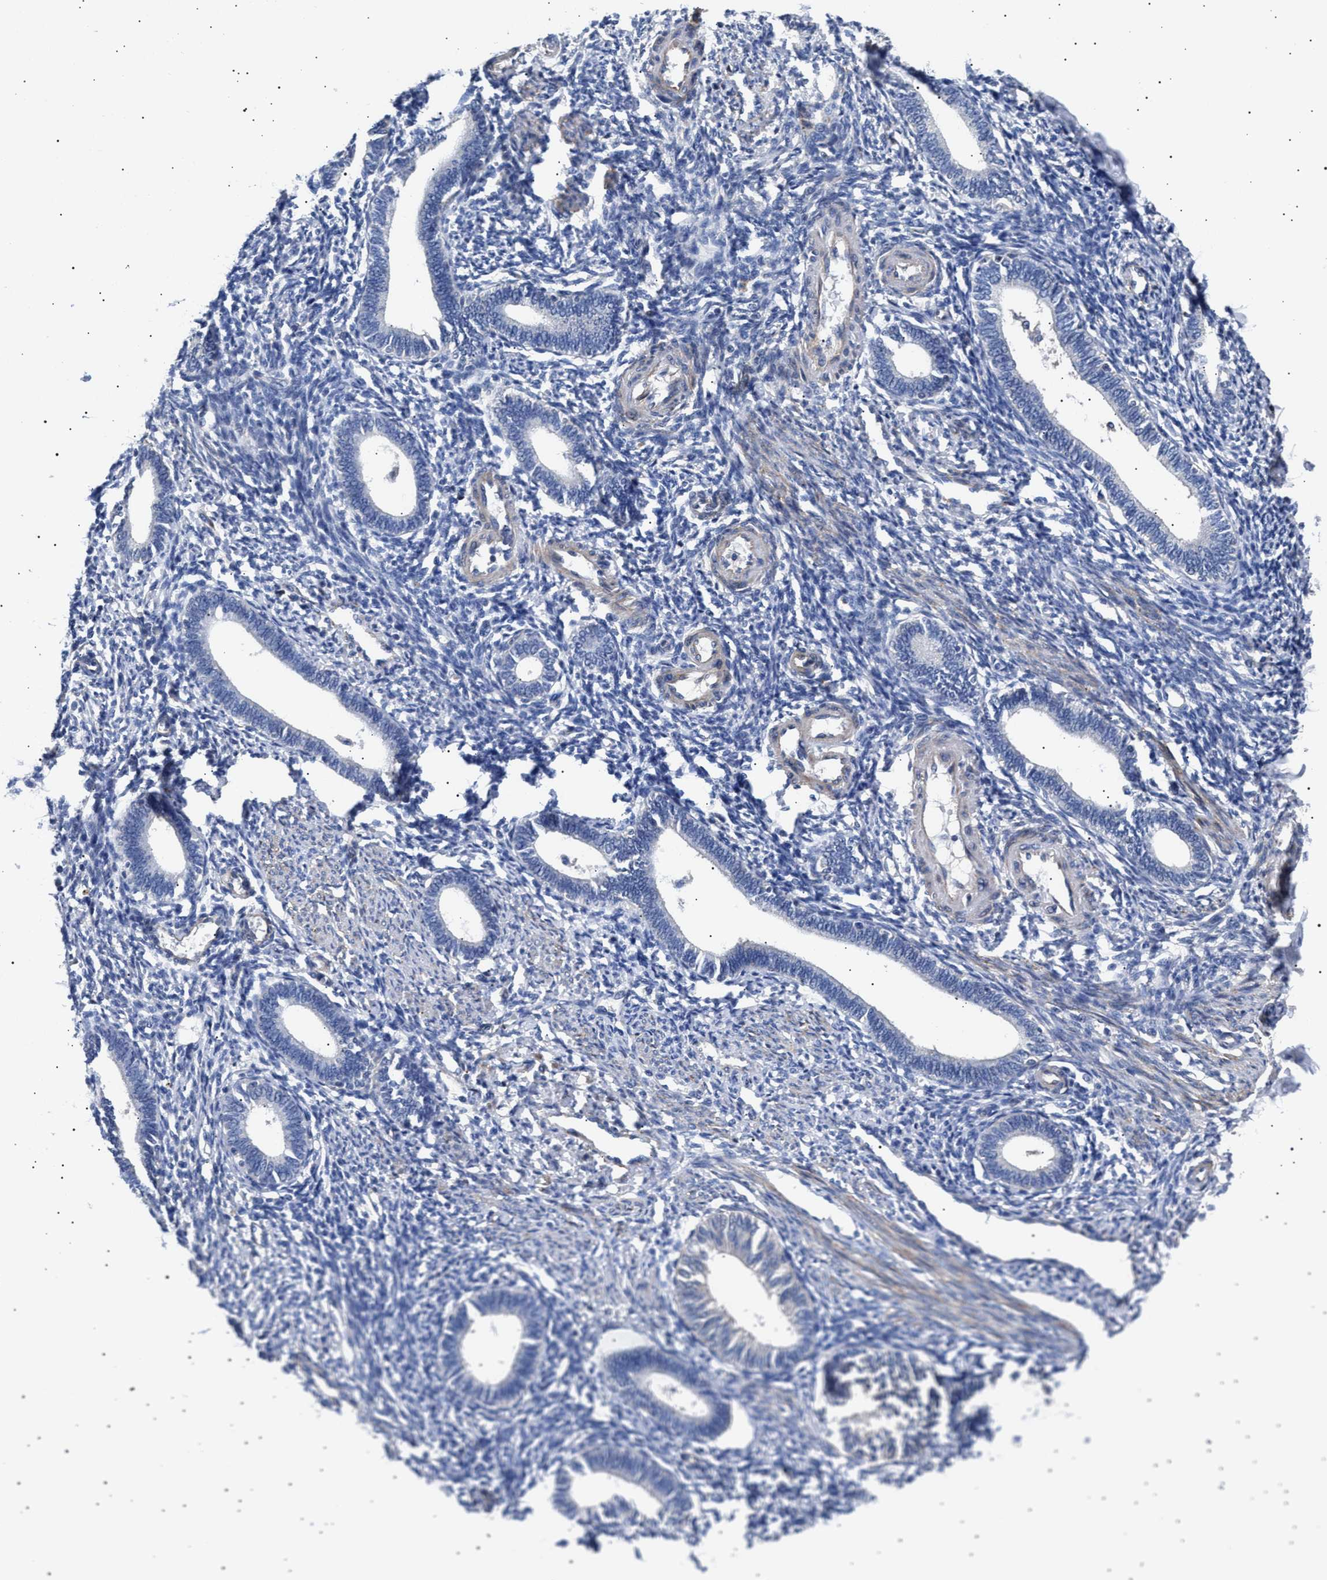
{"staining": {"intensity": "negative", "quantity": "none", "location": "none"}, "tissue": "endometrium", "cell_type": "Cells in endometrial stroma", "image_type": "normal", "snomed": [{"axis": "morphology", "description": "Normal tissue, NOS"}, {"axis": "topography", "description": "Endometrium"}], "caption": "IHC micrograph of benign endometrium: human endometrium stained with DAB demonstrates no significant protein expression in cells in endometrial stroma. The staining was performed using DAB (3,3'-diaminobenzidine) to visualize the protein expression in brown, while the nuclei were stained in blue with hematoxylin (Magnification: 20x).", "gene": "HEMGN", "patient": {"sex": "female", "age": 41}}